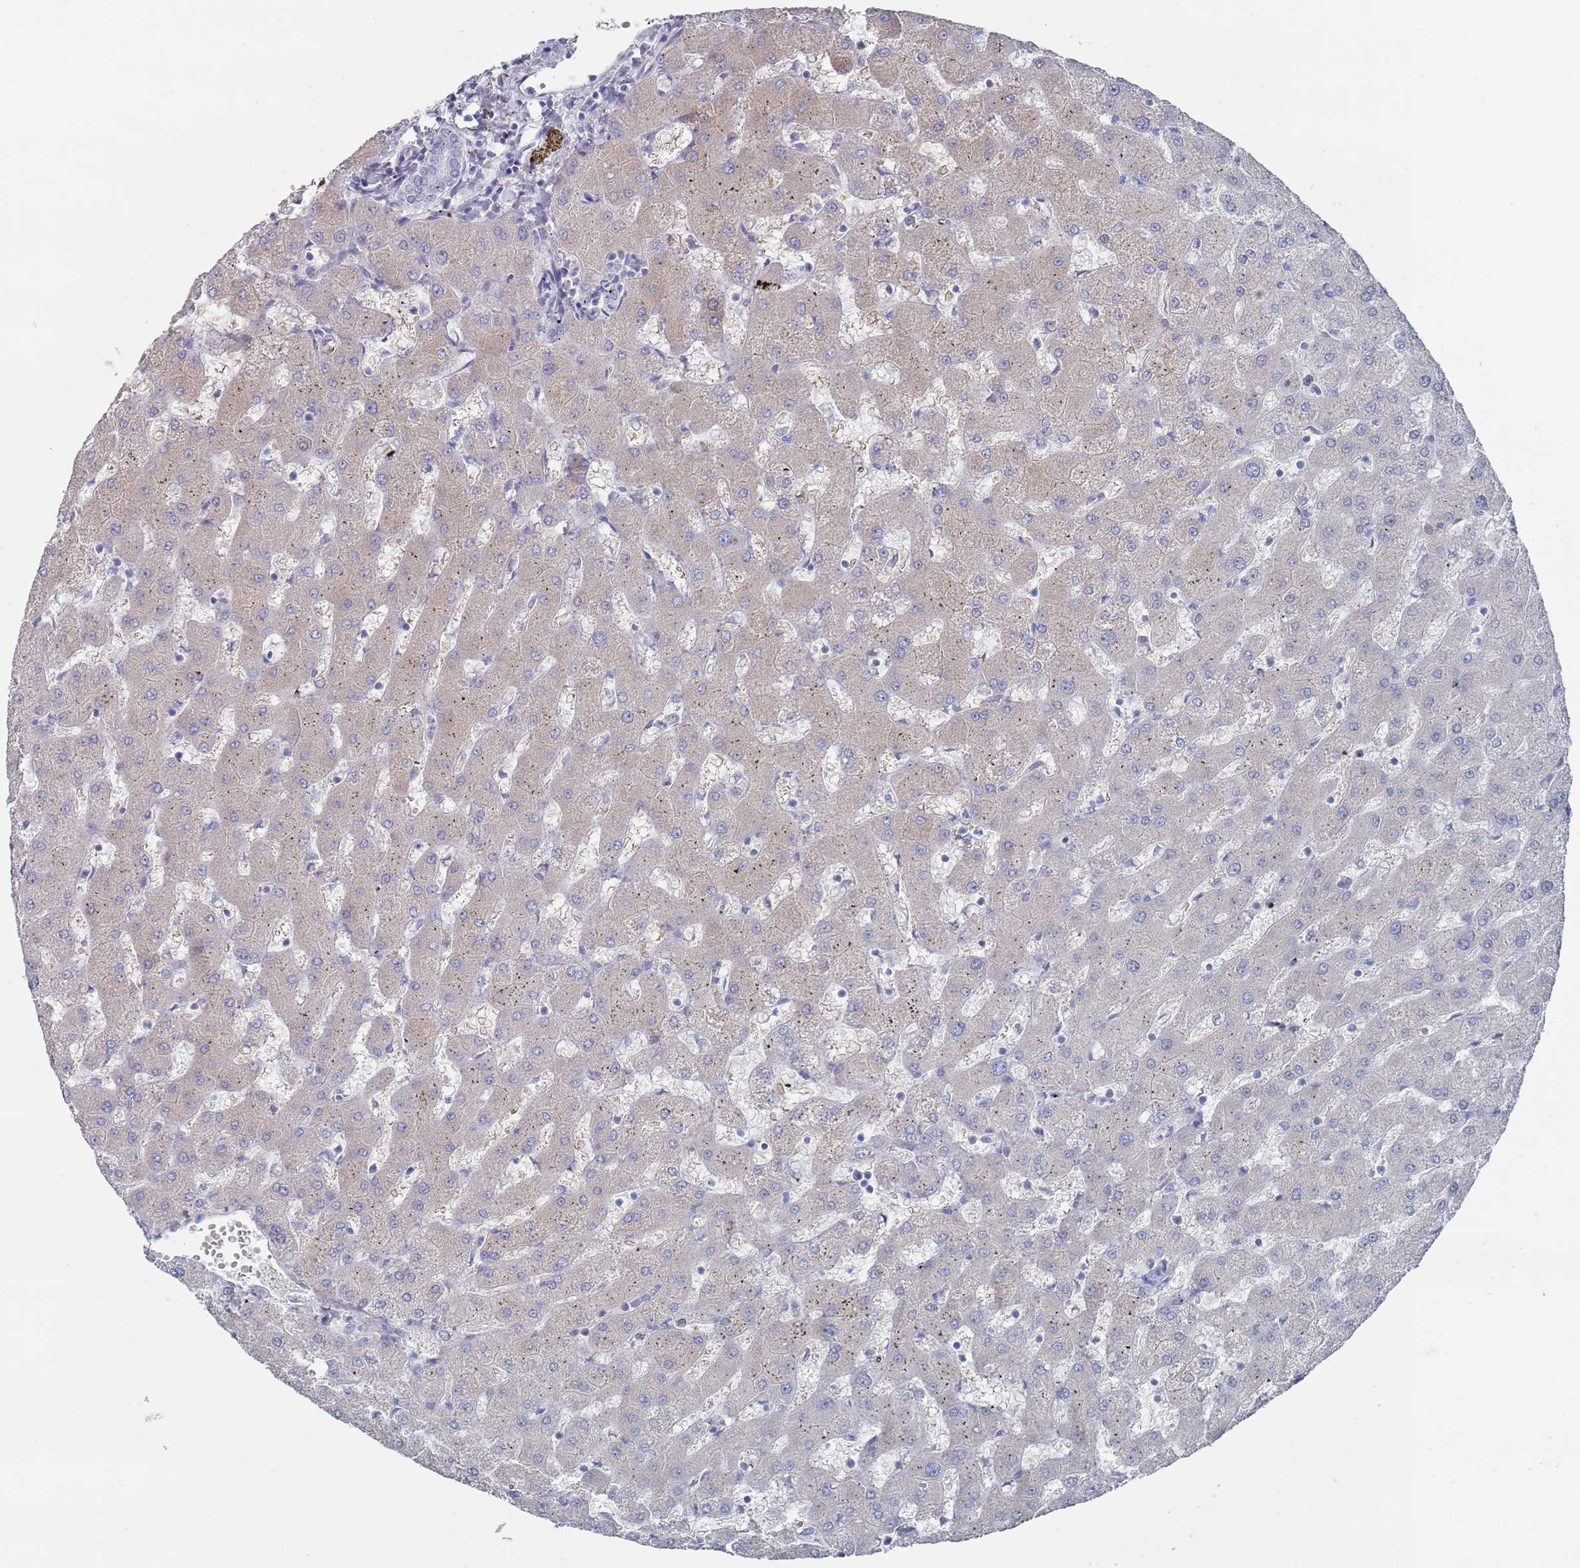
{"staining": {"intensity": "negative", "quantity": "none", "location": "none"}, "tissue": "liver", "cell_type": "Cholangiocytes", "image_type": "normal", "snomed": [{"axis": "morphology", "description": "Normal tissue, NOS"}, {"axis": "topography", "description": "Liver"}], "caption": "Immunohistochemistry histopathology image of normal liver stained for a protein (brown), which displays no expression in cholangiocytes. Nuclei are stained in blue.", "gene": "TMCO3", "patient": {"sex": "female", "age": 63}}